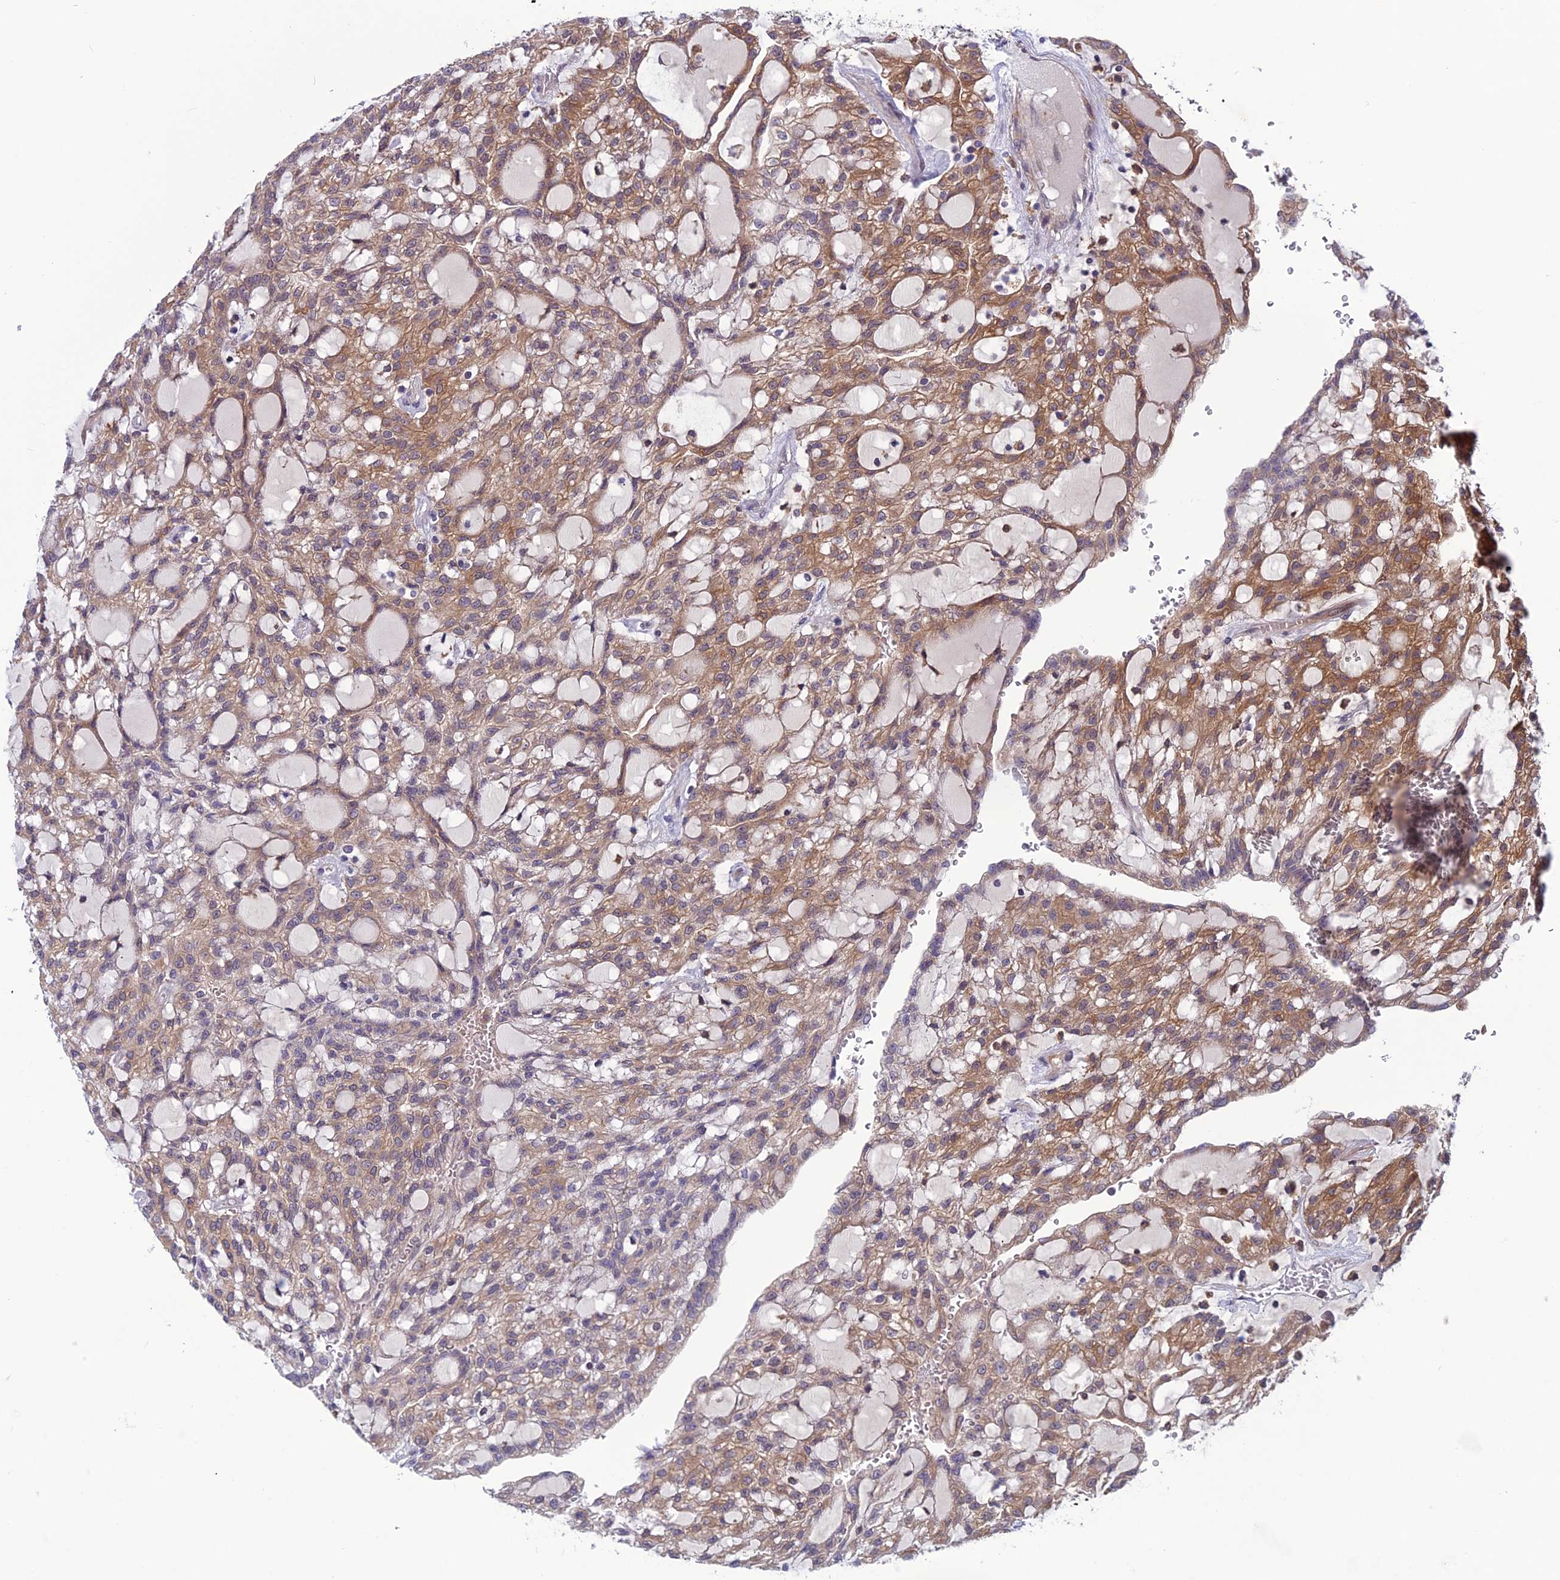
{"staining": {"intensity": "moderate", "quantity": ">75%", "location": "cytoplasmic/membranous"}, "tissue": "renal cancer", "cell_type": "Tumor cells", "image_type": "cancer", "snomed": [{"axis": "morphology", "description": "Adenocarcinoma, NOS"}, {"axis": "topography", "description": "Kidney"}], "caption": "Renal cancer (adenocarcinoma) was stained to show a protein in brown. There is medium levels of moderate cytoplasmic/membranous expression in approximately >75% of tumor cells.", "gene": "MAST2", "patient": {"sex": "male", "age": 63}}